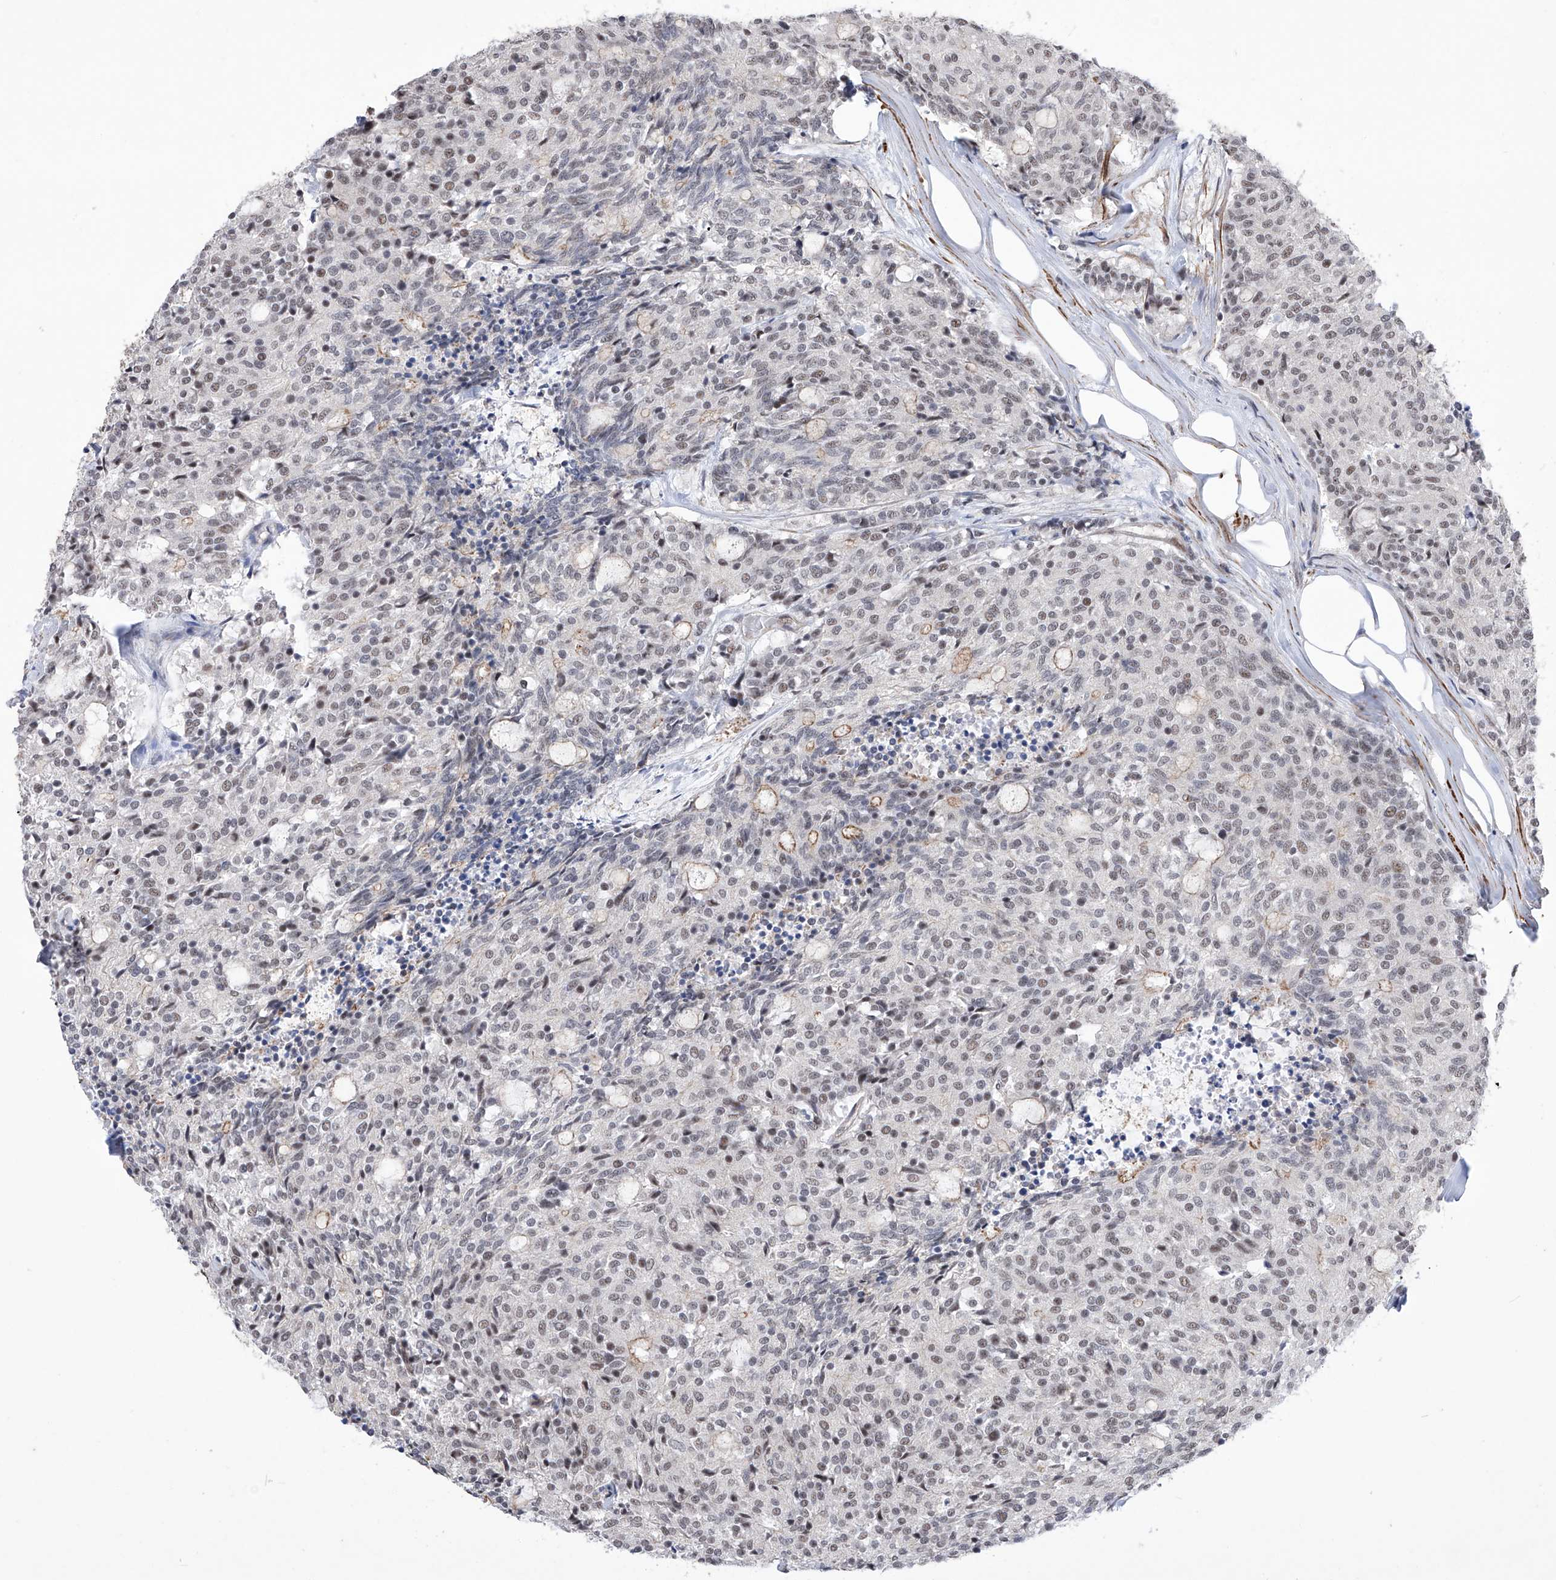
{"staining": {"intensity": "weak", "quantity": "<25%", "location": "cytoplasmic/membranous"}, "tissue": "carcinoid", "cell_type": "Tumor cells", "image_type": "cancer", "snomed": [{"axis": "morphology", "description": "Carcinoid, malignant, NOS"}, {"axis": "topography", "description": "Pancreas"}], "caption": "High magnification brightfield microscopy of carcinoid stained with DAB (brown) and counterstained with hematoxylin (blue): tumor cells show no significant expression.", "gene": "NFATC4", "patient": {"sex": "female", "age": 54}}